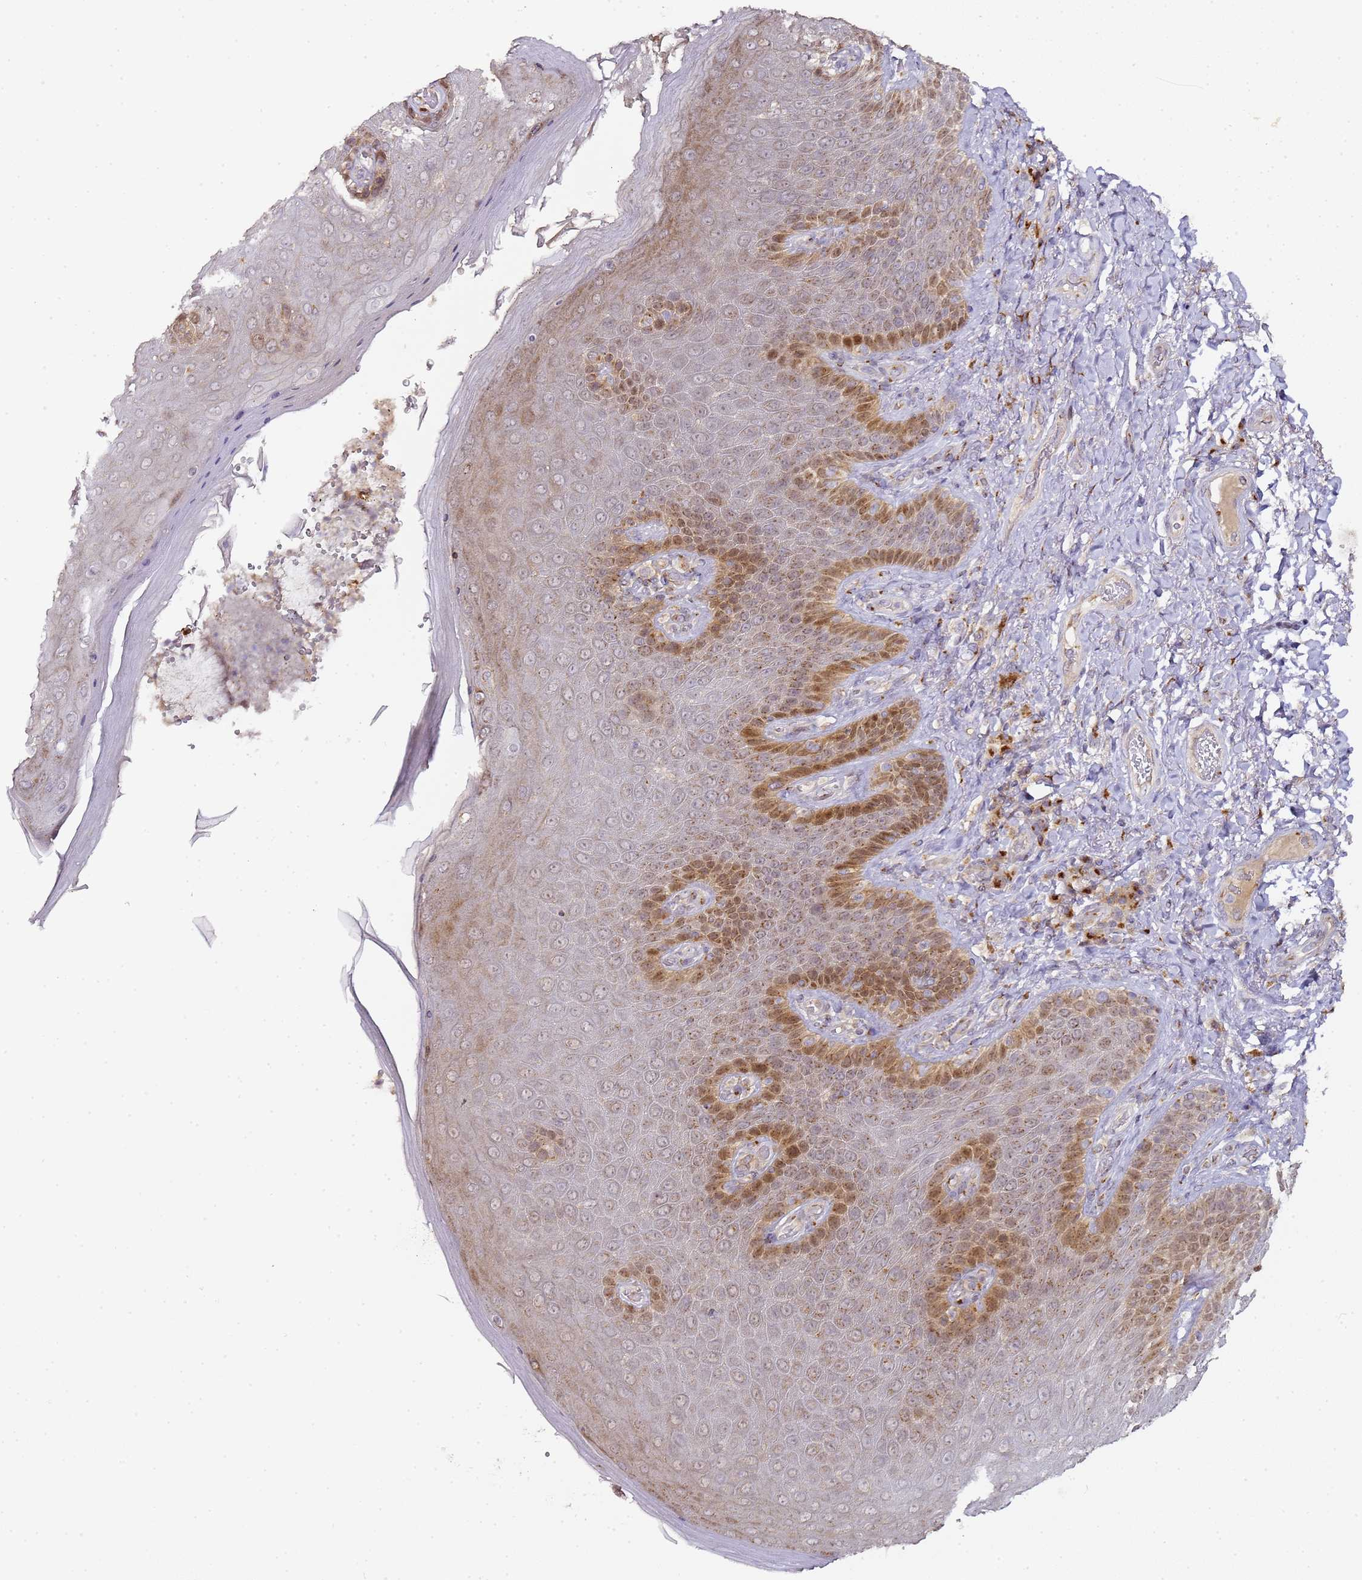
{"staining": {"intensity": "moderate", "quantity": "<25%", "location": "nuclear"}, "tissue": "skin", "cell_type": "Epidermal cells", "image_type": "normal", "snomed": [{"axis": "morphology", "description": "Normal tissue, NOS"}, {"axis": "topography", "description": "Anal"}], "caption": "Protein expression analysis of unremarkable skin displays moderate nuclear staining in approximately <25% of epidermal cells. Immunohistochemistry stains the protein in brown and the nuclei are stained blue.", "gene": "MRPL49", "patient": {"sex": "female", "age": 89}}